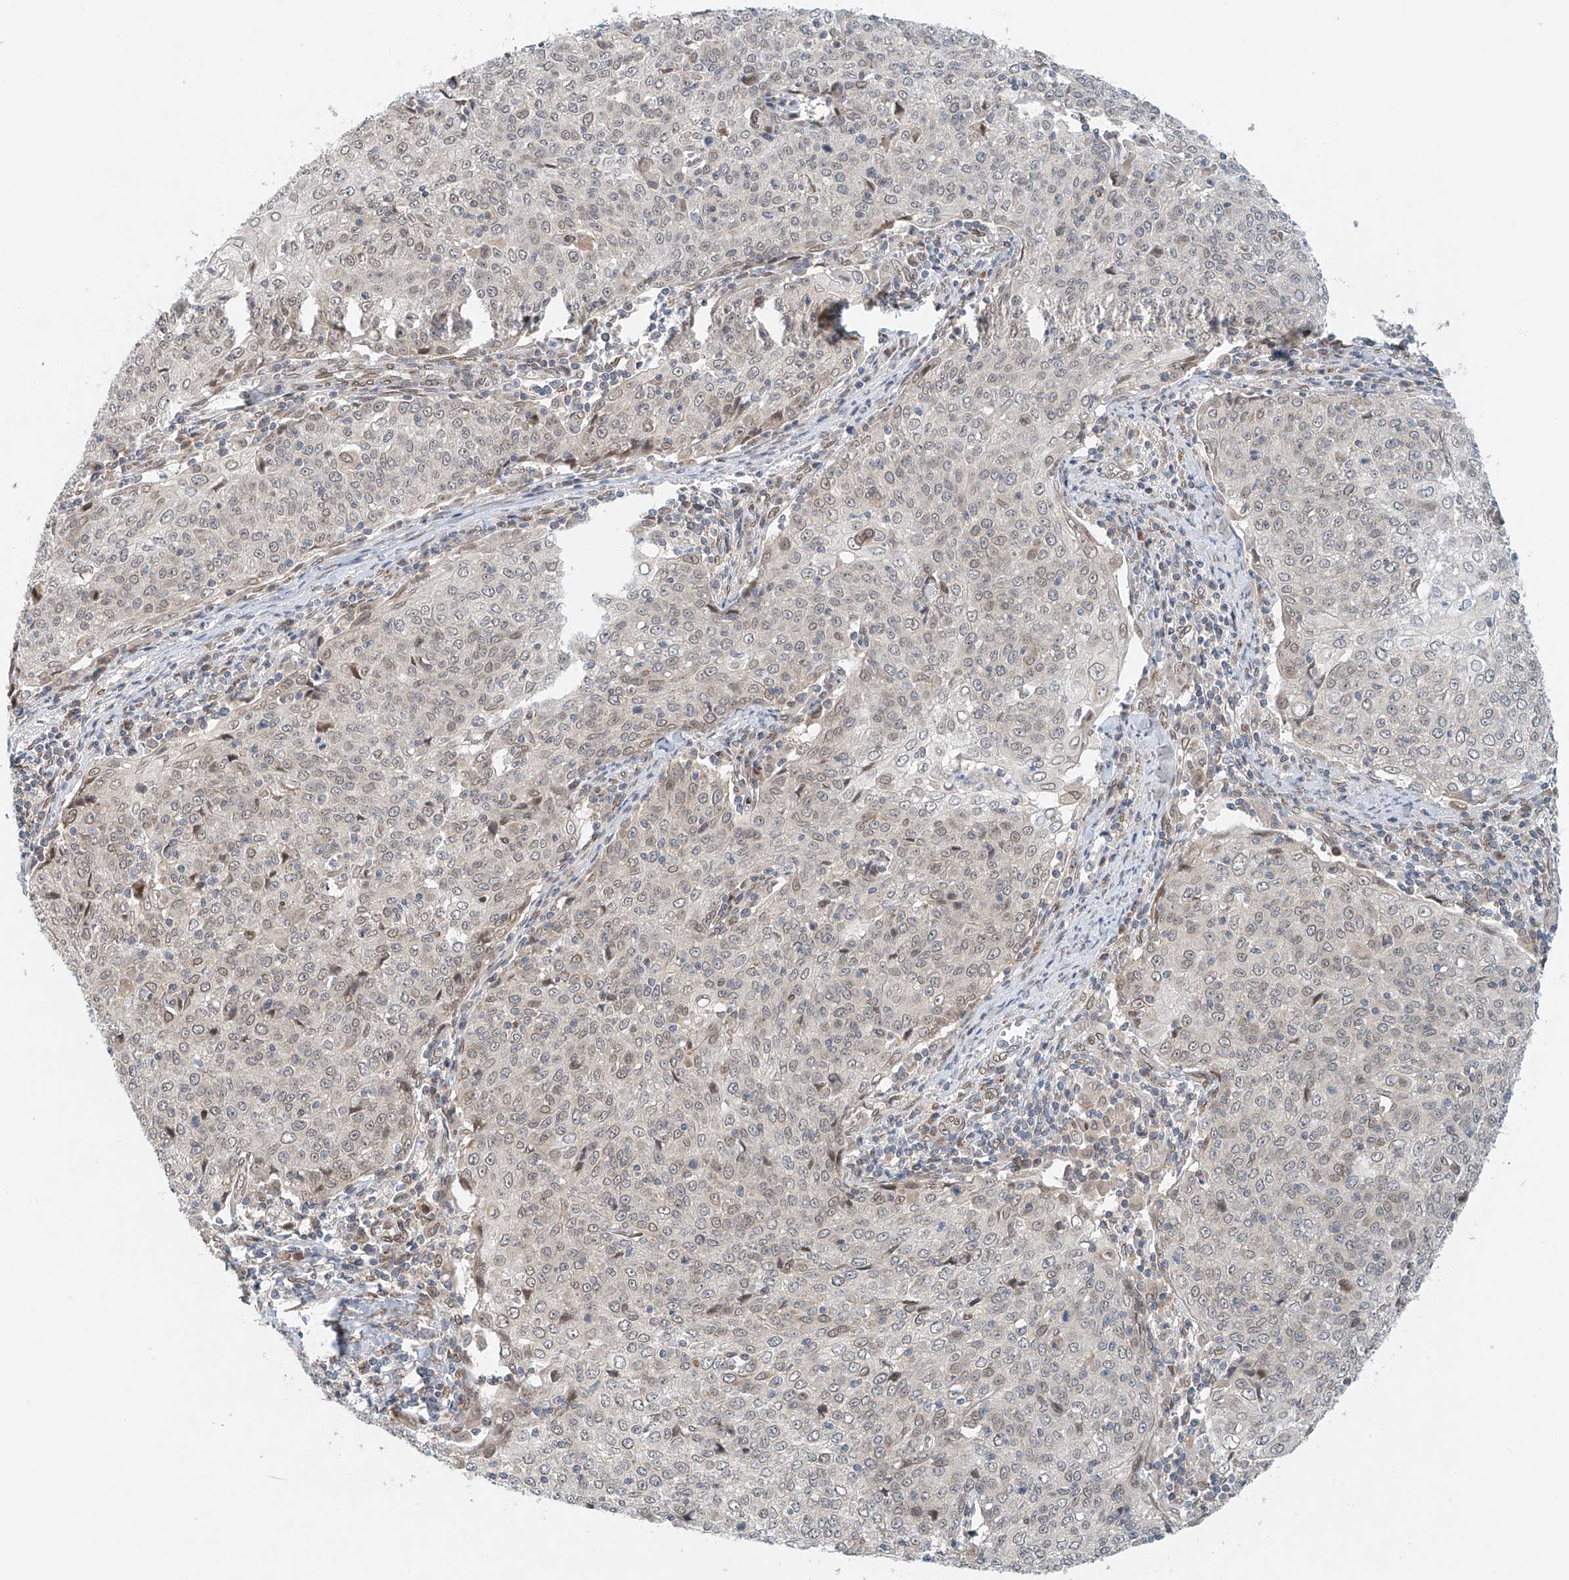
{"staining": {"intensity": "negative", "quantity": "none", "location": "none"}, "tissue": "cervical cancer", "cell_type": "Tumor cells", "image_type": "cancer", "snomed": [{"axis": "morphology", "description": "Squamous cell carcinoma, NOS"}, {"axis": "topography", "description": "Cervix"}], "caption": "This image is of squamous cell carcinoma (cervical) stained with immunohistochemistry to label a protein in brown with the nuclei are counter-stained blue. There is no expression in tumor cells.", "gene": "STARD9", "patient": {"sex": "female", "age": 48}}